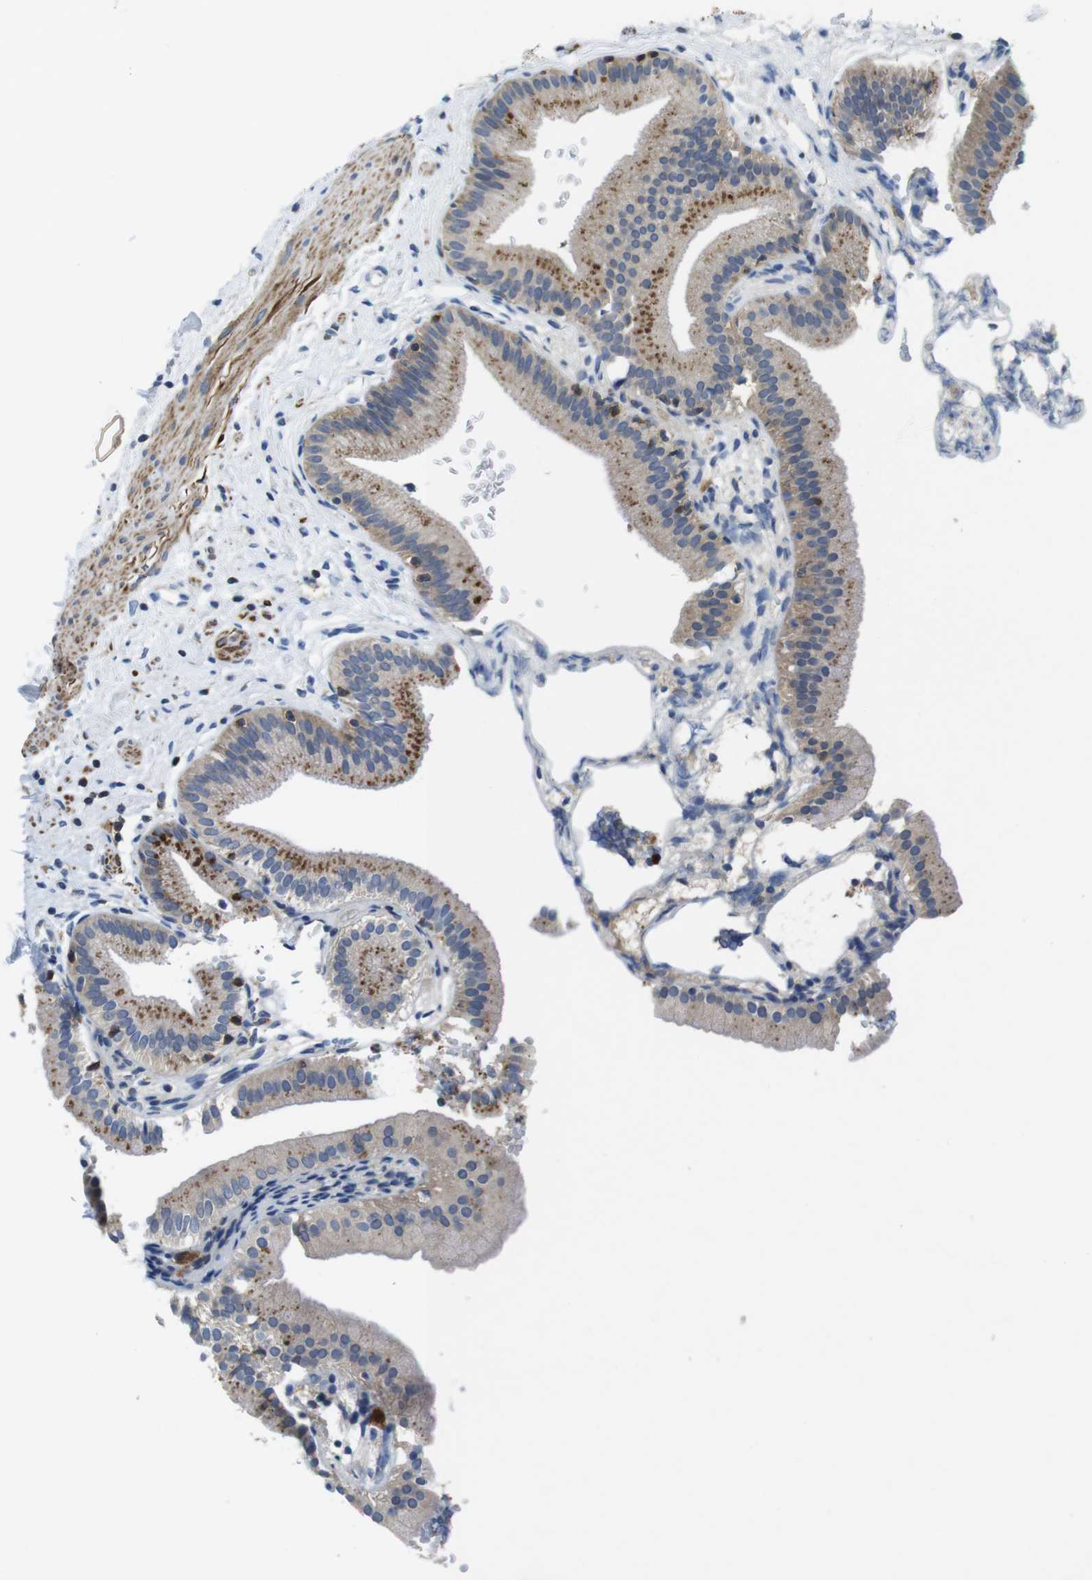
{"staining": {"intensity": "moderate", "quantity": "<25%", "location": "cytoplasmic/membranous"}, "tissue": "gallbladder", "cell_type": "Glandular cells", "image_type": "normal", "snomed": [{"axis": "morphology", "description": "Normal tissue, NOS"}, {"axis": "topography", "description": "Gallbladder"}], "caption": "The immunohistochemical stain labels moderate cytoplasmic/membranous positivity in glandular cells of unremarkable gallbladder. Using DAB (3,3'-diaminobenzidine) (brown) and hematoxylin (blue) stains, captured at high magnification using brightfield microscopy.", "gene": "PIK3CD", "patient": {"sex": "male", "age": 55}}